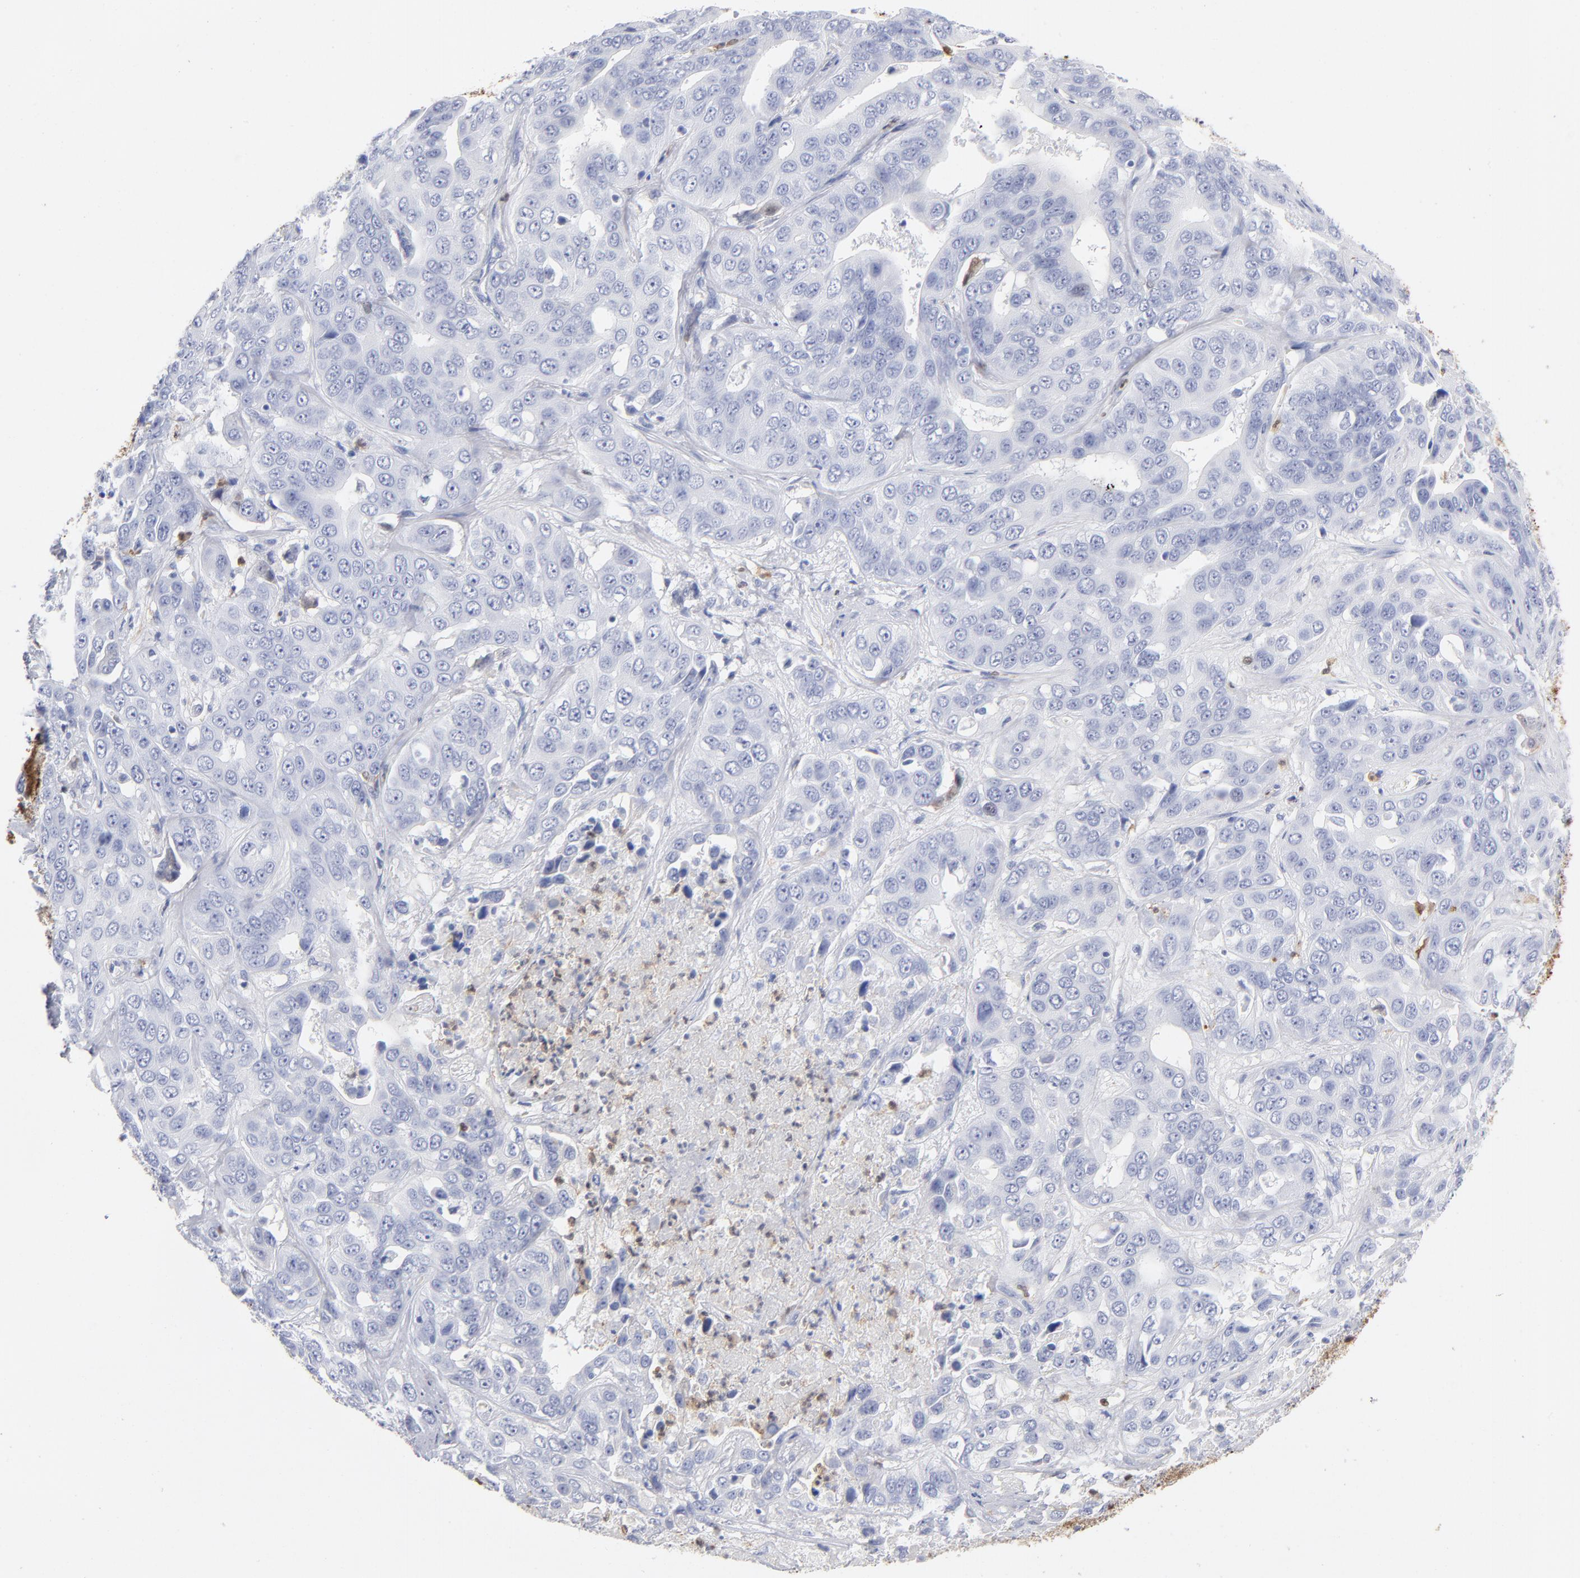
{"staining": {"intensity": "negative", "quantity": "none", "location": "none"}, "tissue": "liver cancer", "cell_type": "Tumor cells", "image_type": "cancer", "snomed": [{"axis": "morphology", "description": "Cholangiocarcinoma"}, {"axis": "topography", "description": "Liver"}], "caption": "Cholangiocarcinoma (liver) was stained to show a protein in brown. There is no significant staining in tumor cells.", "gene": "ARG1", "patient": {"sex": "female", "age": 52}}